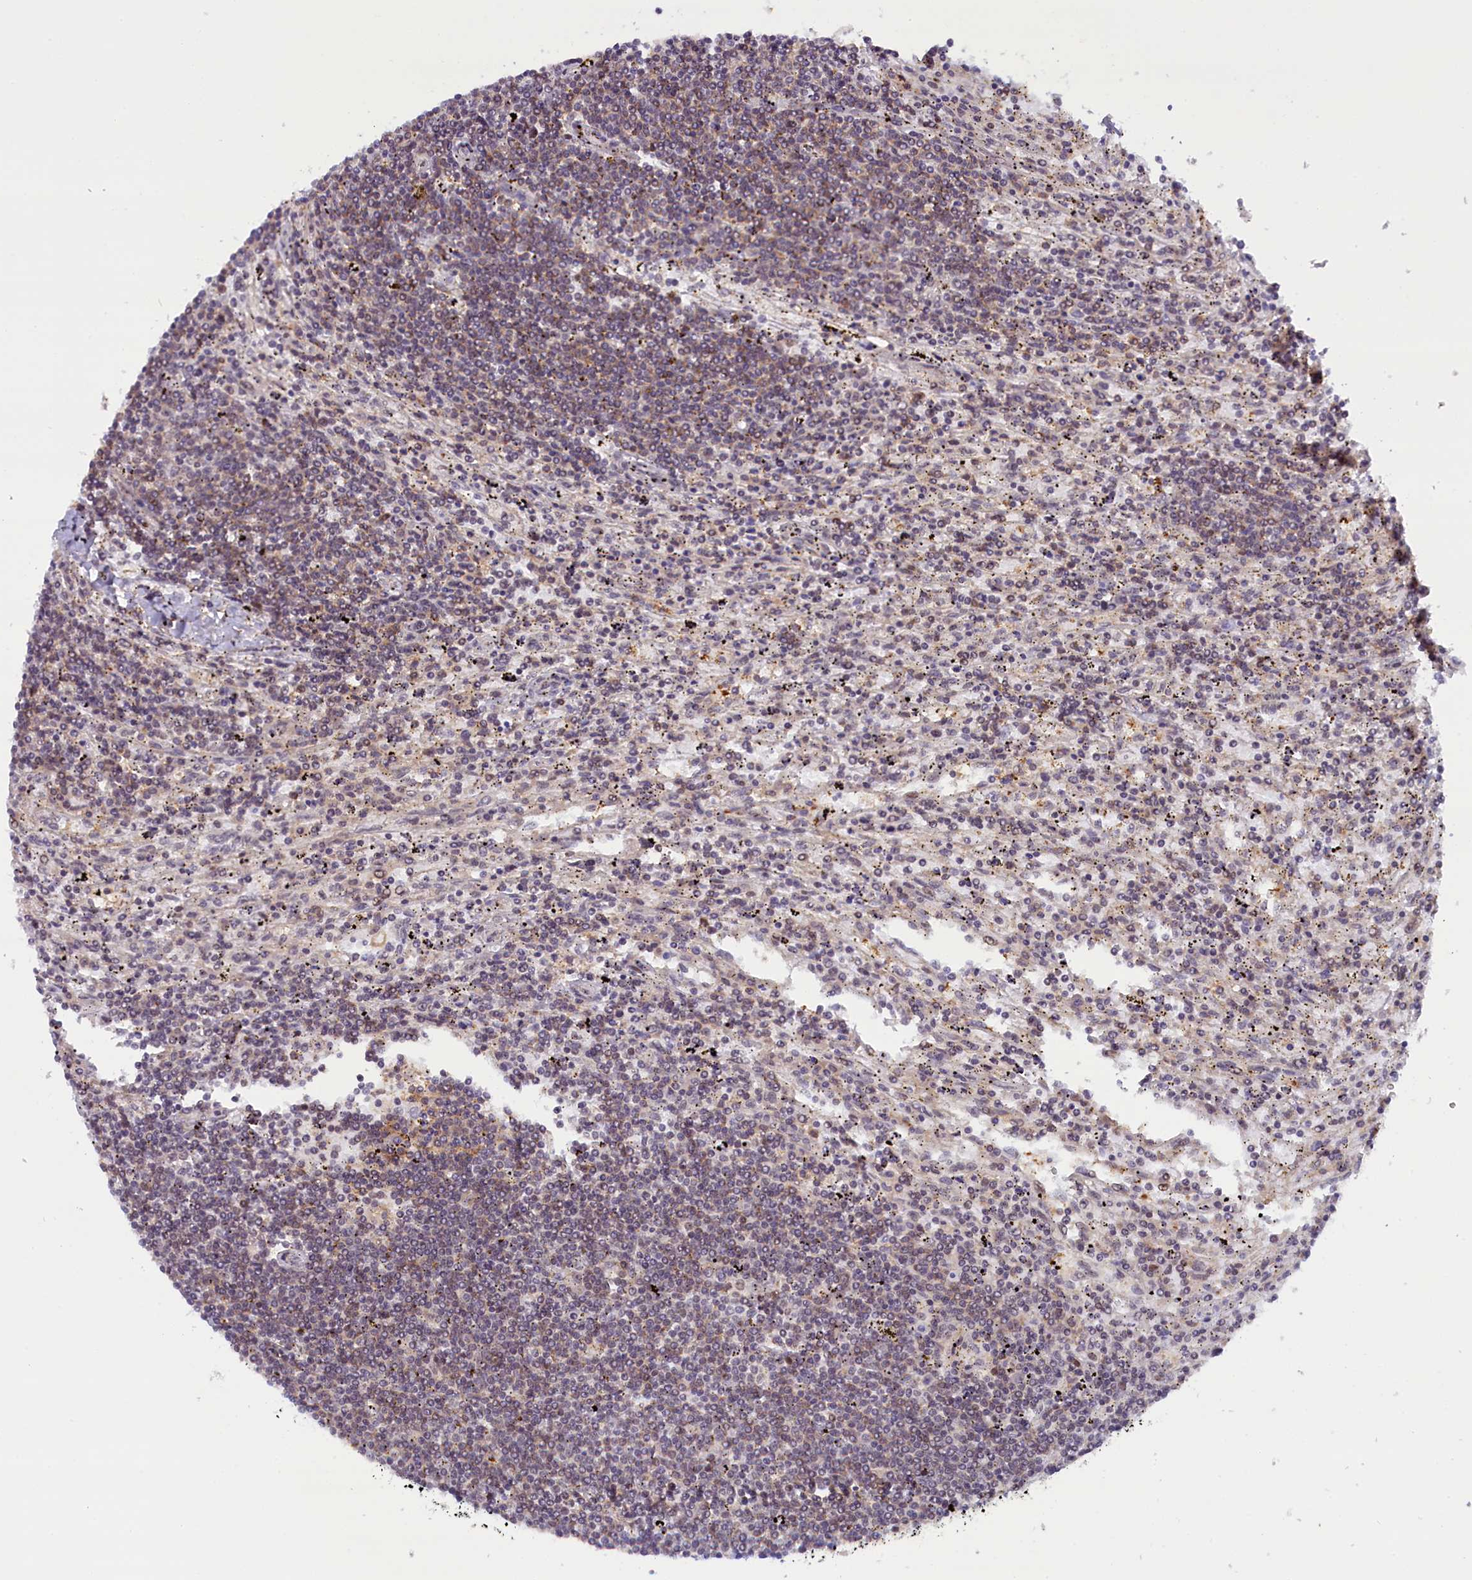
{"staining": {"intensity": "negative", "quantity": "none", "location": "none"}, "tissue": "lymphoma", "cell_type": "Tumor cells", "image_type": "cancer", "snomed": [{"axis": "morphology", "description": "Malignant lymphoma, non-Hodgkin's type, Low grade"}, {"axis": "topography", "description": "Spleen"}], "caption": "DAB immunohistochemical staining of human lymphoma demonstrates no significant staining in tumor cells.", "gene": "FCHO1", "patient": {"sex": "male", "age": 76}}